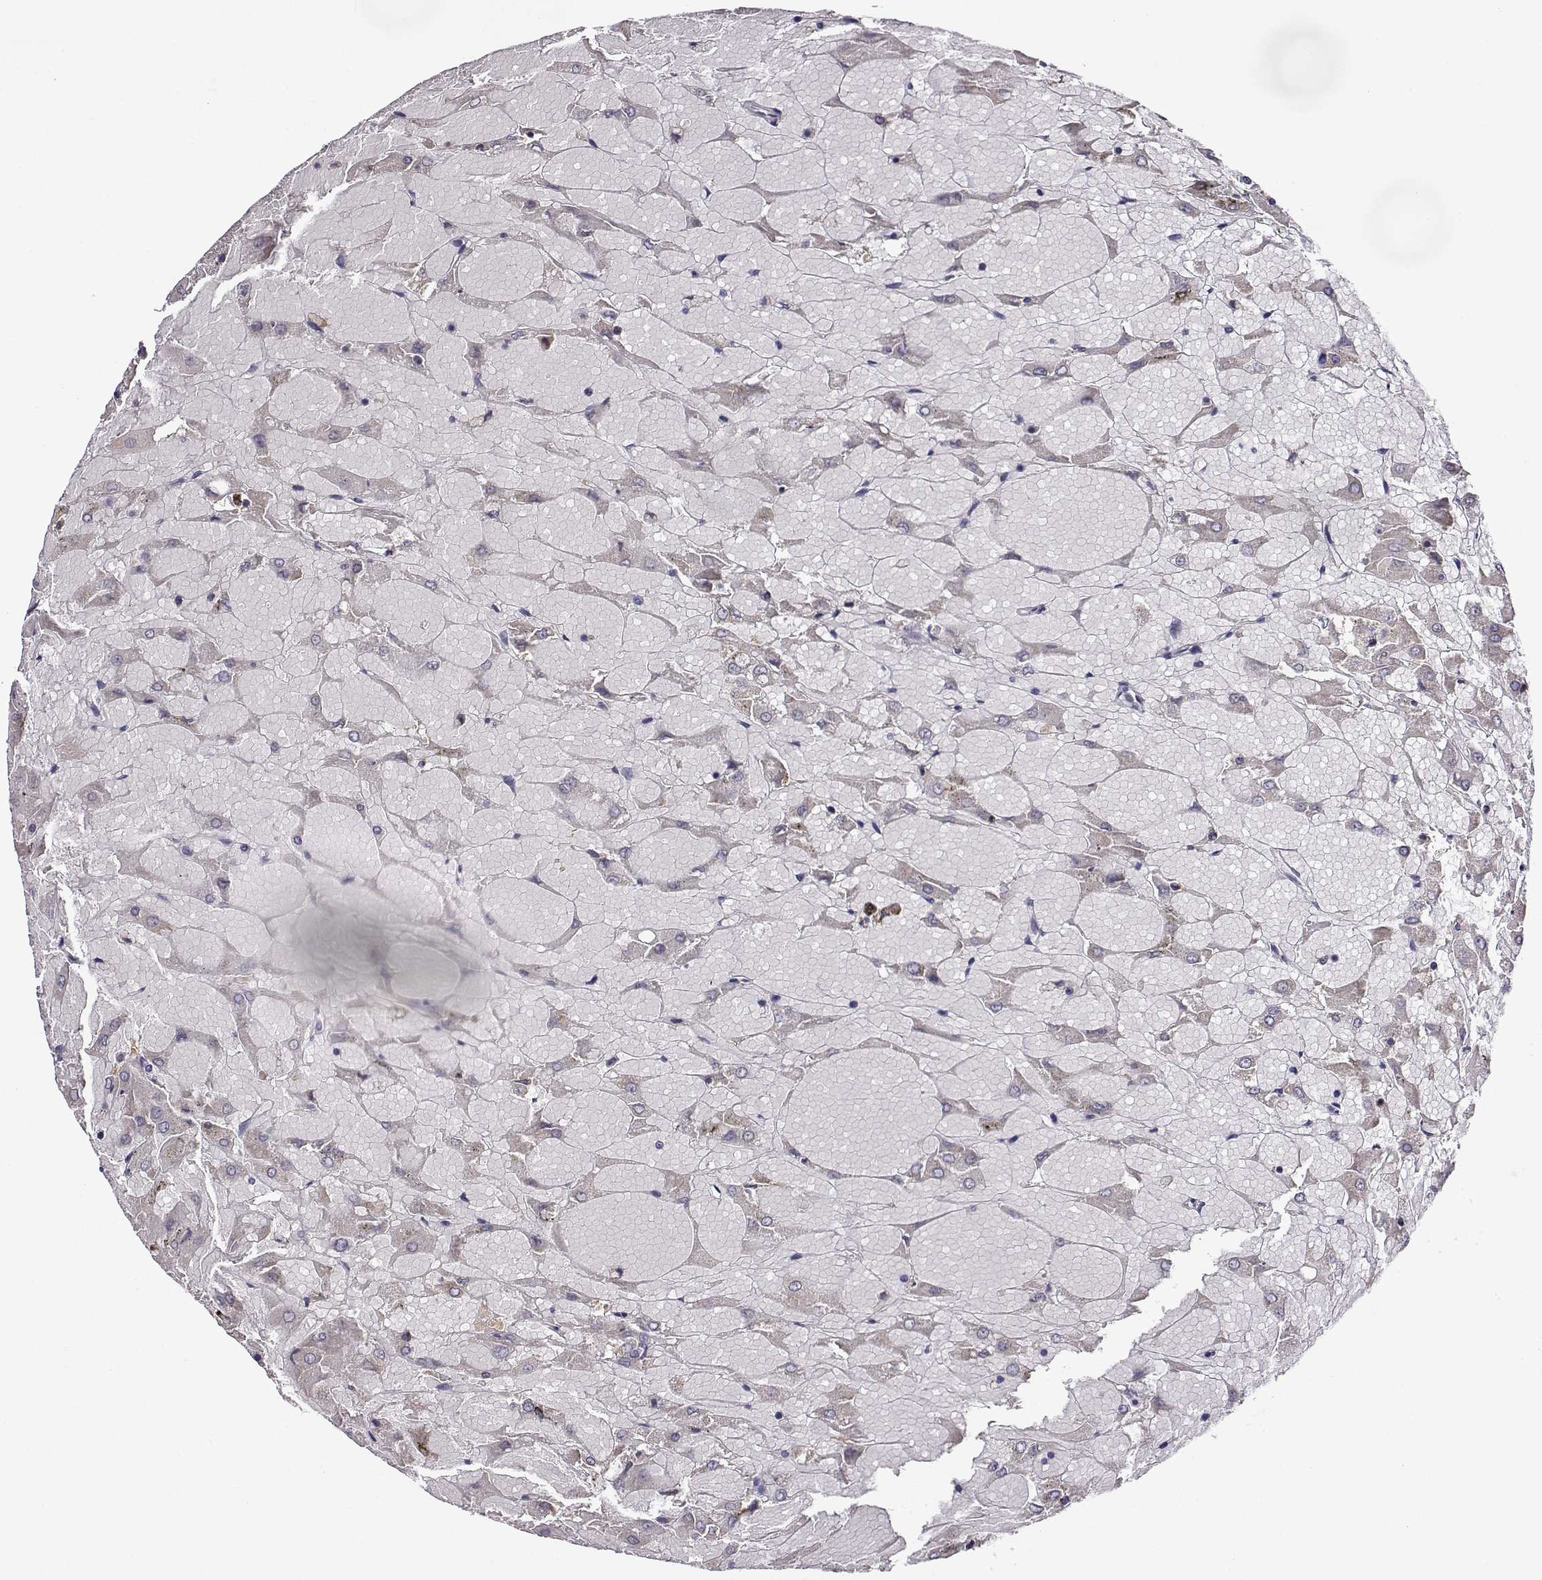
{"staining": {"intensity": "negative", "quantity": "none", "location": "none"}, "tissue": "renal cancer", "cell_type": "Tumor cells", "image_type": "cancer", "snomed": [{"axis": "morphology", "description": "Adenocarcinoma, NOS"}, {"axis": "topography", "description": "Kidney"}], "caption": "Immunohistochemical staining of renal cancer (adenocarcinoma) displays no significant expression in tumor cells.", "gene": "AKR1B1", "patient": {"sex": "male", "age": 72}}